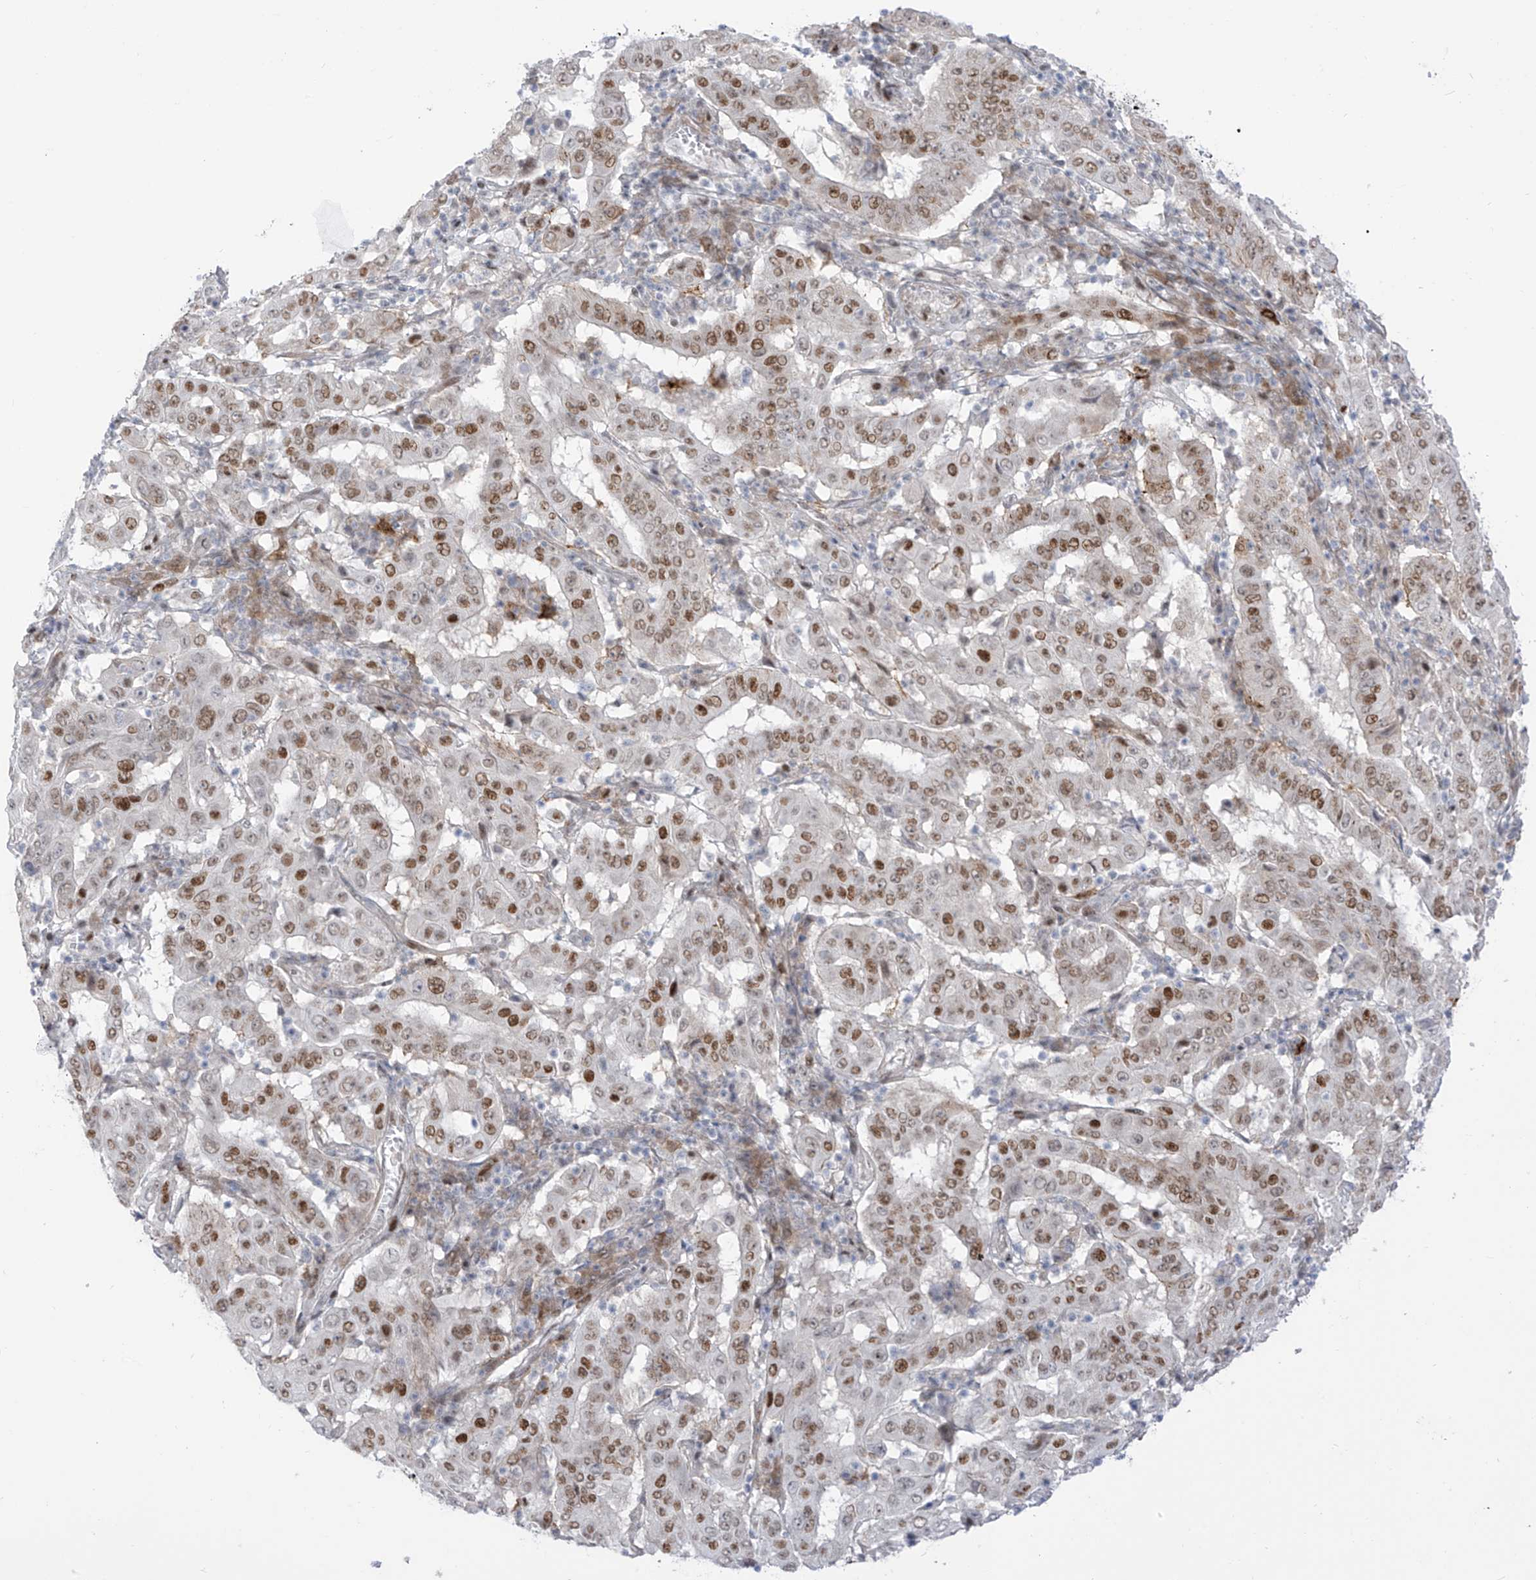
{"staining": {"intensity": "moderate", "quantity": ">75%", "location": "nuclear"}, "tissue": "pancreatic cancer", "cell_type": "Tumor cells", "image_type": "cancer", "snomed": [{"axis": "morphology", "description": "Adenocarcinoma, NOS"}, {"axis": "topography", "description": "Pancreas"}], "caption": "About >75% of tumor cells in pancreatic cancer show moderate nuclear protein staining as visualized by brown immunohistochemical staining.", "gene": "LIN9", "patient": {"sex": "male", "age": 63}}